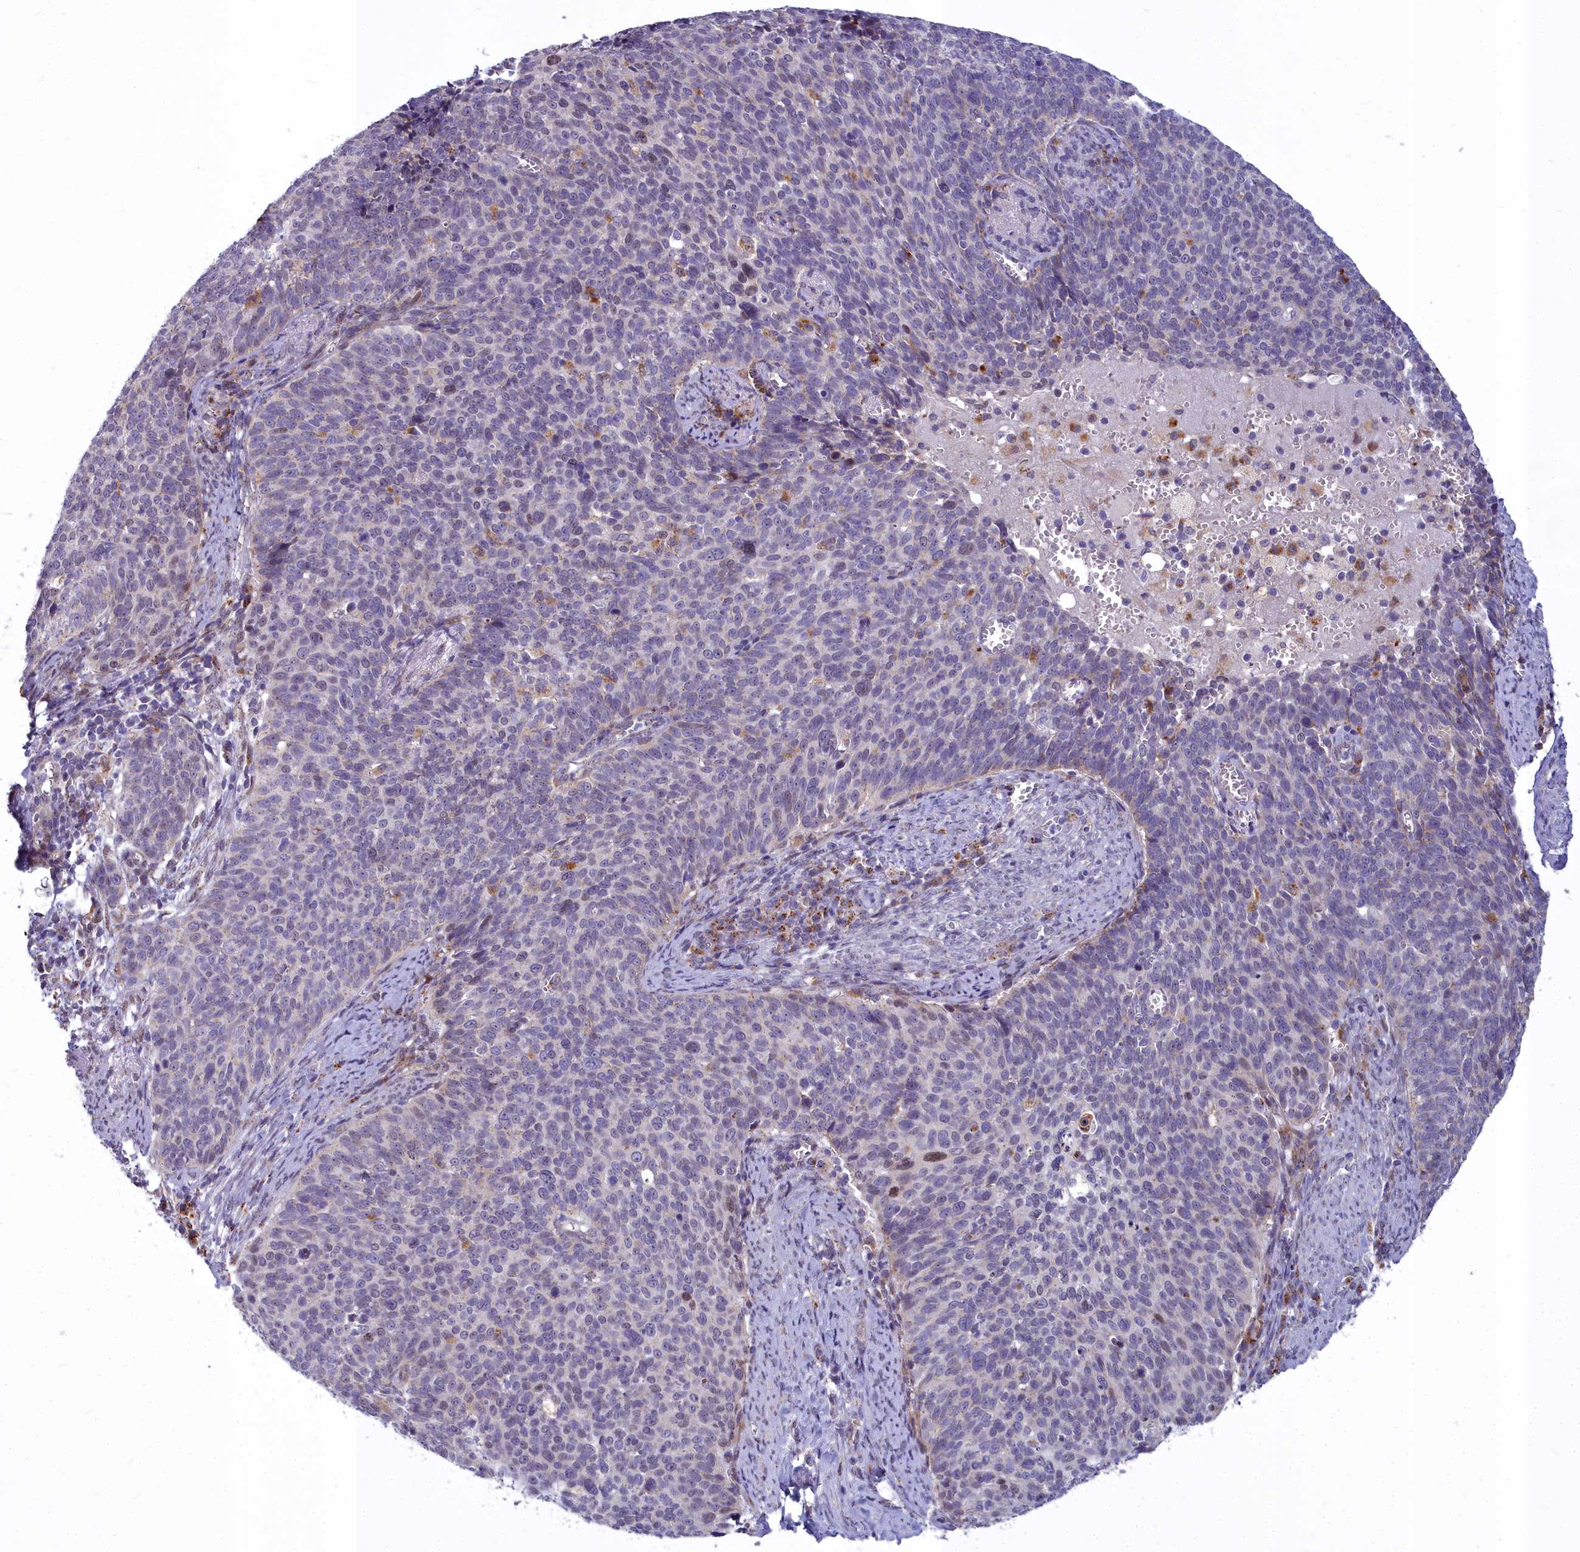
{"staining": {"intensity": "negative", "quantity": "none", "location": "none"}, "tissue": "cervical cancer", "cell_type": "Tumor cells", "image_type": "cancer", "snomed": [{"axis": "morphology", "description": "Normal tissue, NOS"}, {"axis": "morphology", "description": "Squamous cell carcinoma, NOS"}, {"axis": "topography", "description": "Cervix"}], "caption": "Immunohistochemistry image of squamous cell carcinoma (cervical) stained for a protein (brown), which reveals no staining in tumor cells.", "gene": "WDPCP", "patient": {"sex": "female", "age": 39}}